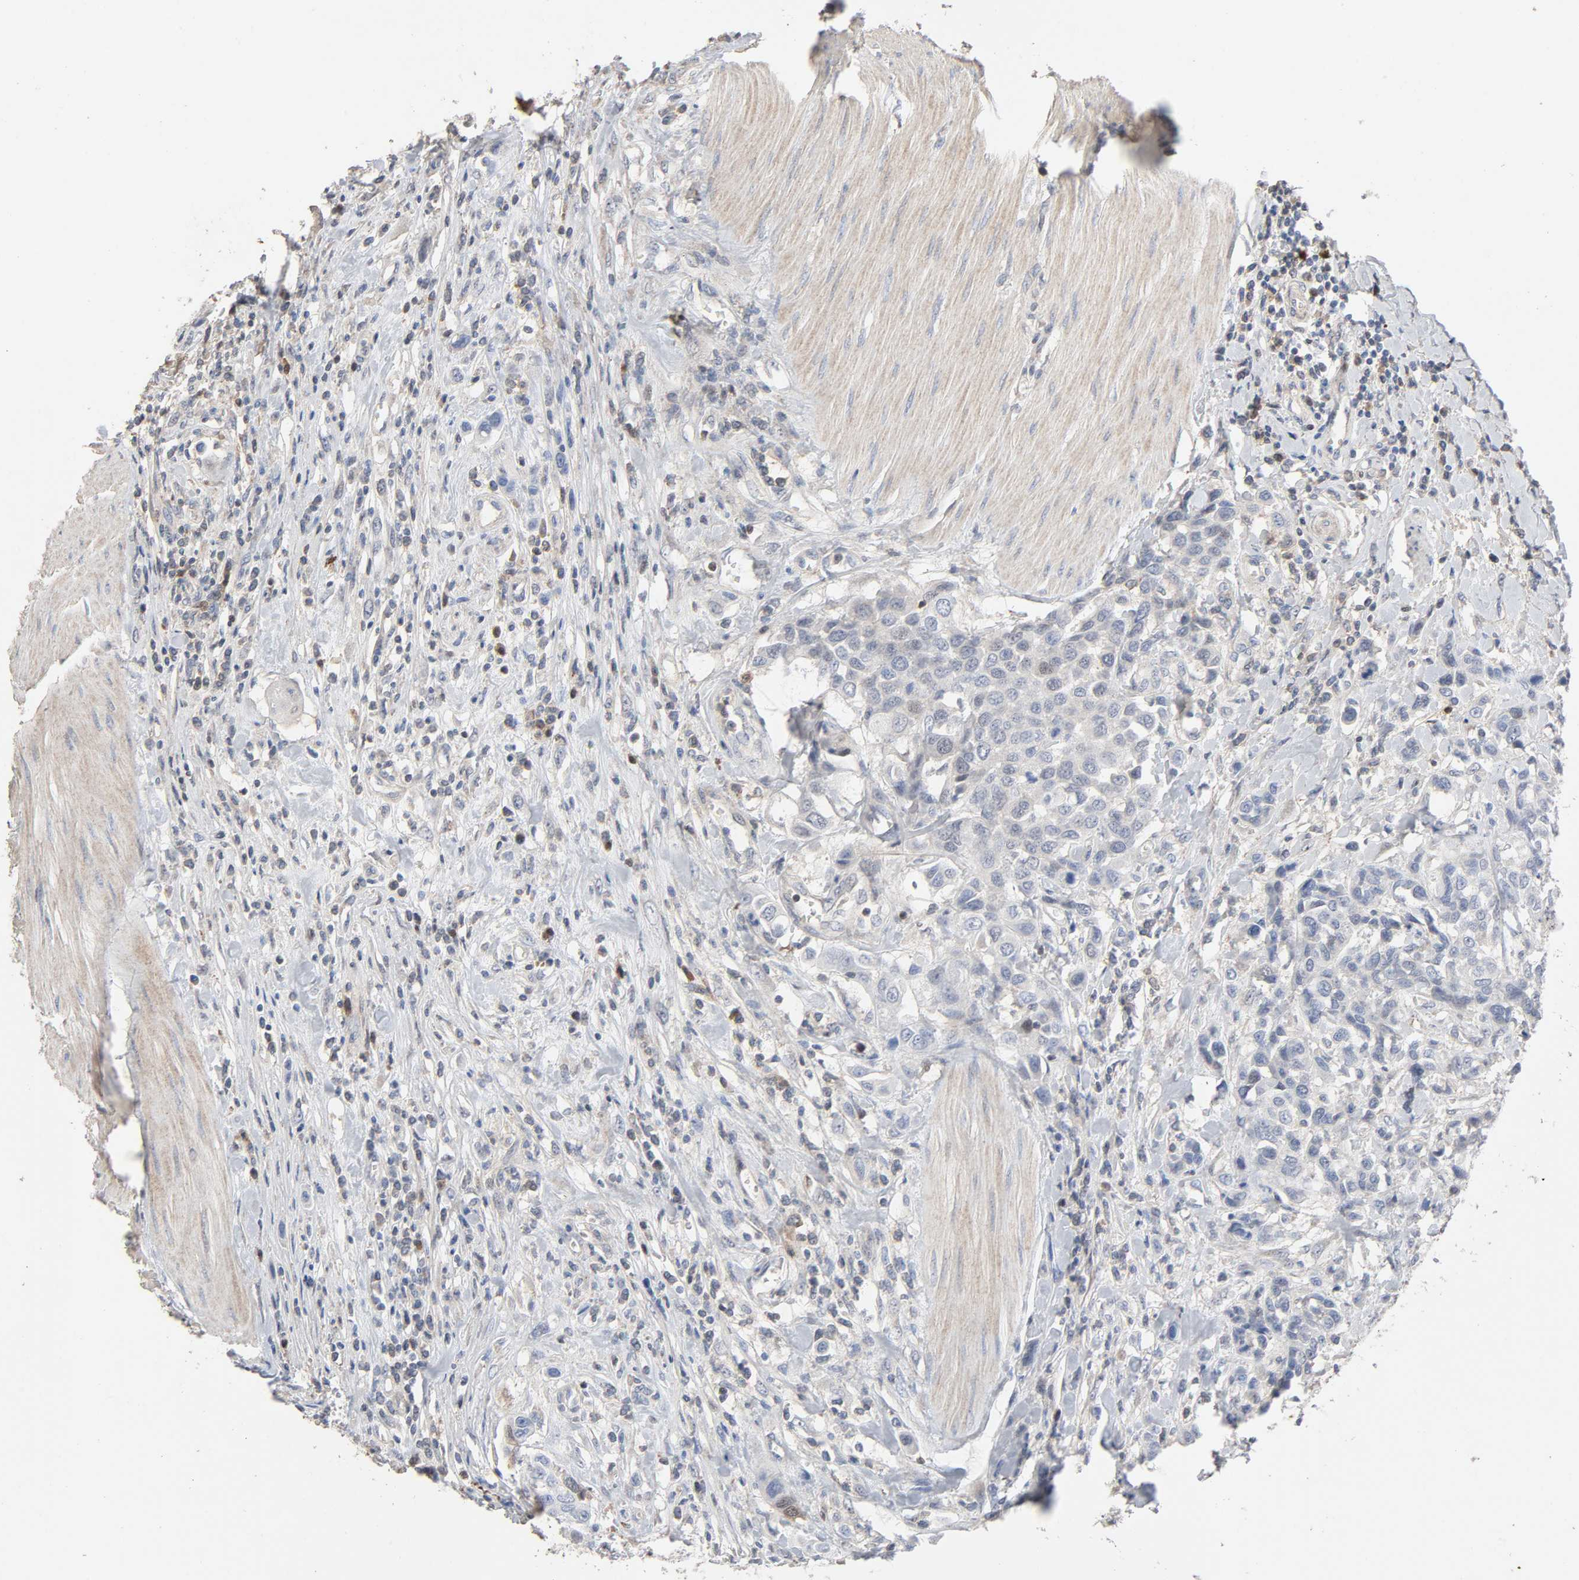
{"staining": {"intensity": "negative", "quantity": "none", "location": "none"}, "tissue": "urothelial cancer", "cell_type": "Tumor cells", "image_type": "cancer", "snomed": [{"axis": "morphology", "description": "Urothelial carcinoma, High grade"}, {"axis": "topography", "description": "Urinary bladder"}], "caption": "A high-resolution micrograph shows immunohistochemistry staining of high-grade urothelial carcinoma, which reveals no significant expression in tumor cells.", "gene": "CDK6", "patient": {"sex": "male", "age": 50}}